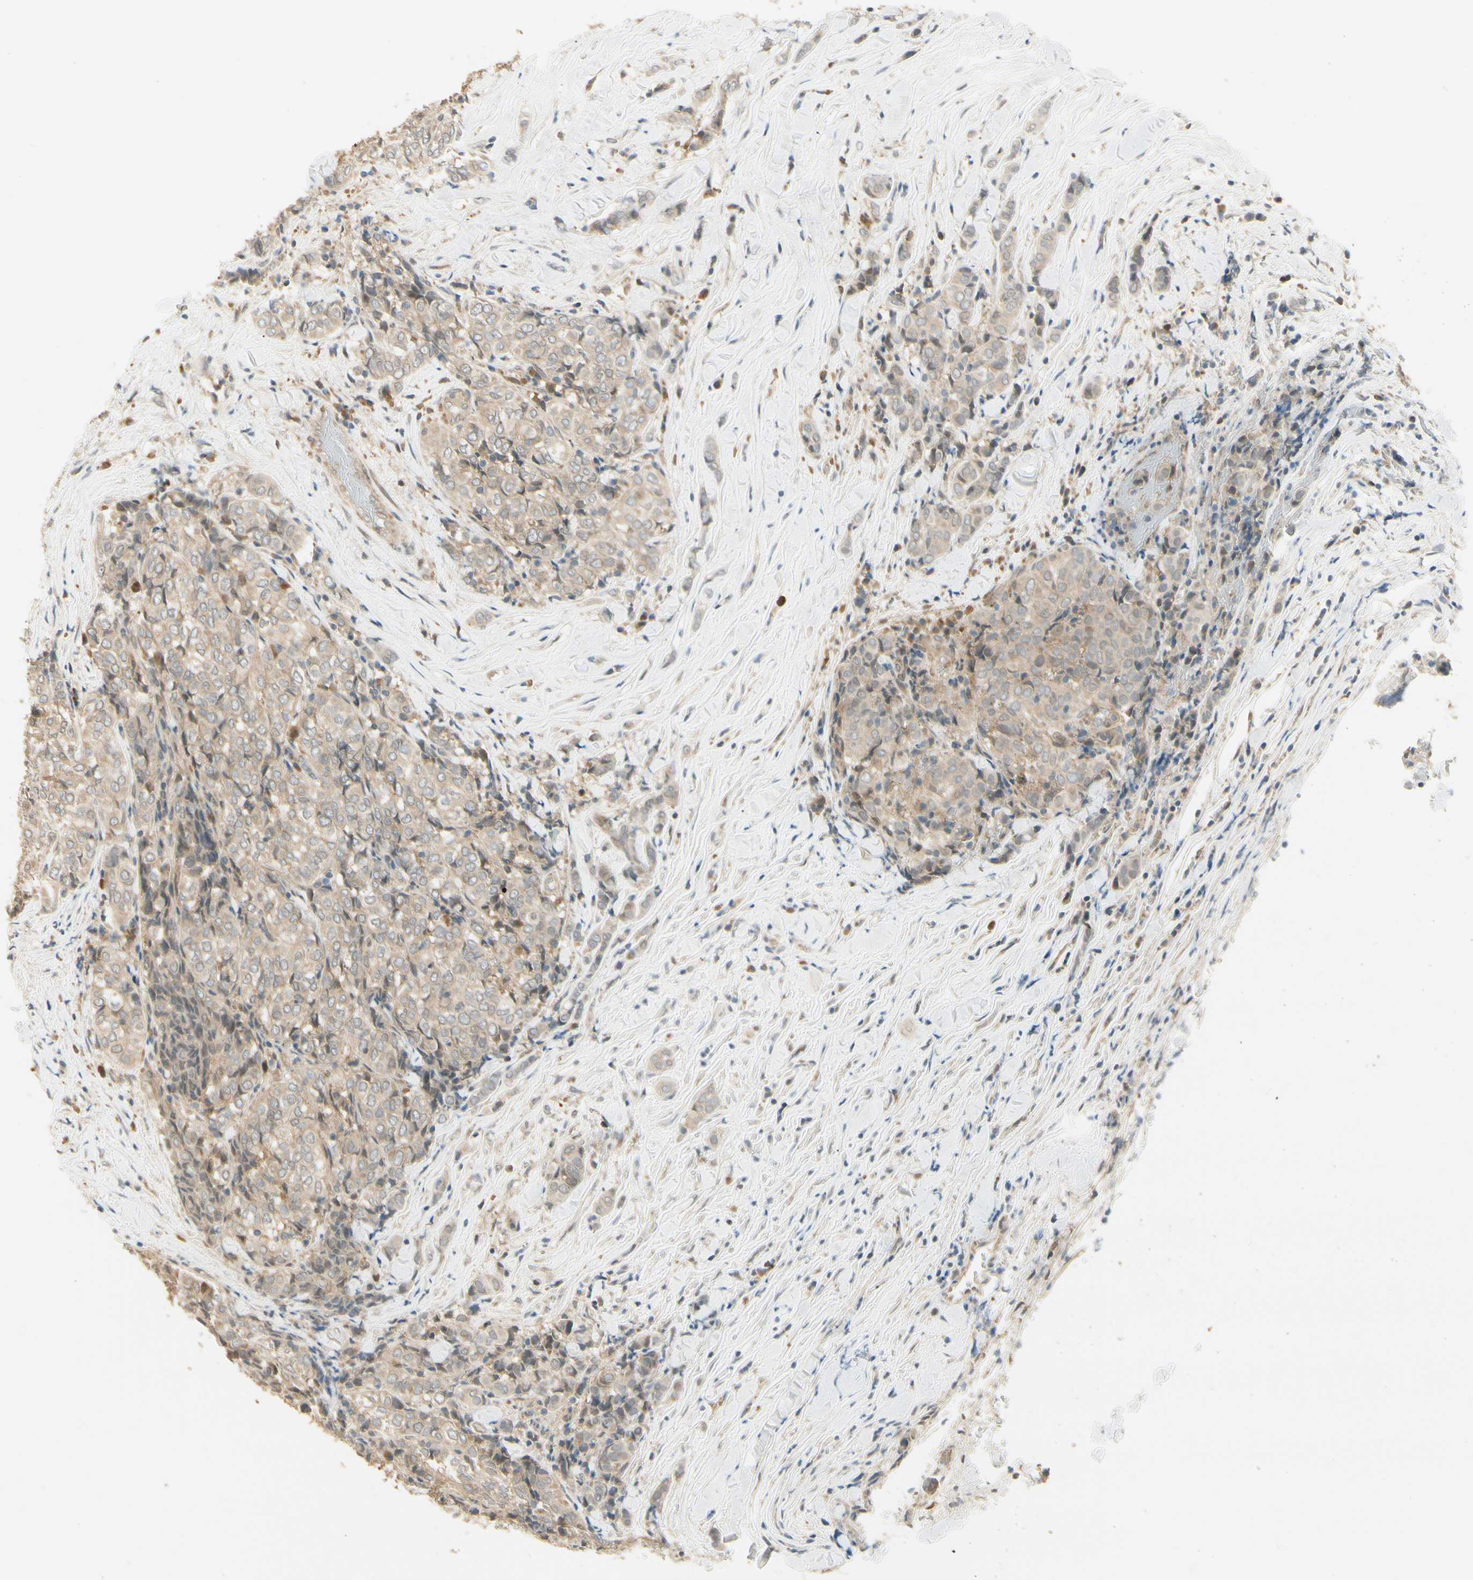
{"staining": {"intensity": "weak", "quantity": ">75%", "location": "cytoplasmic/membranous"}, "tissue": "thyroid cancer", "cell_type": "Tumor cells", "image_type": "cancer", "snomed": [{"axis": "morphology", "description": "Normal tissue, NOS"}, {"axis": "morphology", "description": "Papillary adenocarcinoma, NOS"}, {"axis": "topography", "description": "Thyroid gland"}], "caption": "The micrograph shows immunohistochemical staining of papillary adenocarcinoma (thyroid). There is weak cytoplasmic/membranous staining is appreciated in about >75% of tumor cells.", "gene": "EPHB3", "patient": {"sex": "female", "age": 30}}